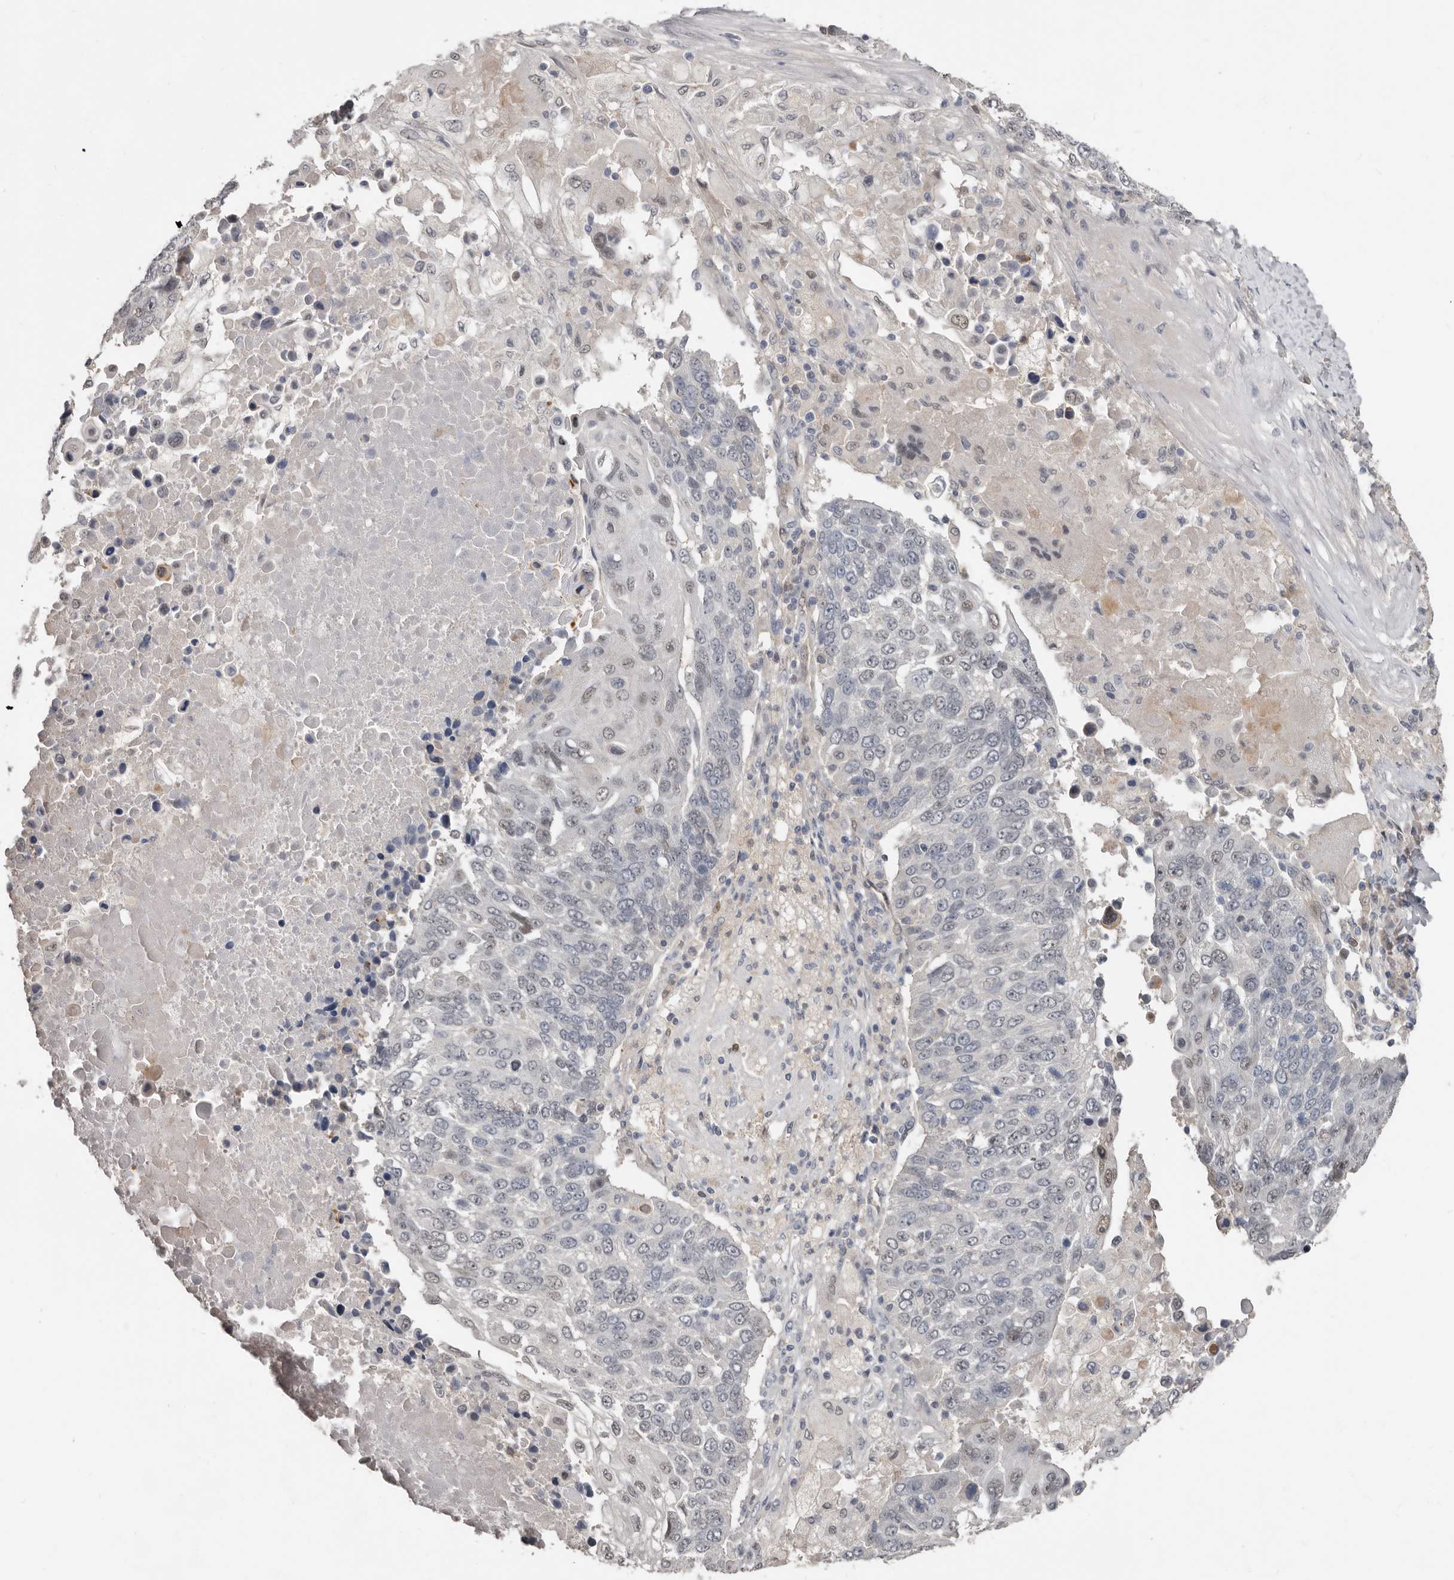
{"staining": {"intensity": "negative", "quantity": "none", "location": "none"}, "tissue": "lung cancer", "cell_type": "Tumor cells", "image_type": "cancer", "snomed": [{"axis": "morphology", "description": "Squamous cell carcinoma, NOS"}, {"axis": "topography", "description": "Lung"}], "caption": "Immunohistochemistry (IHC) photomicrograph of neoplastic tissue: human squamous cell carcinoma (lung) stained with DAB (3,3'-diaminobenzidine) displays no significant protein staining in tumor cells.", "gene": "RBKS", "patient": {"sex": "male", "age": 66}}